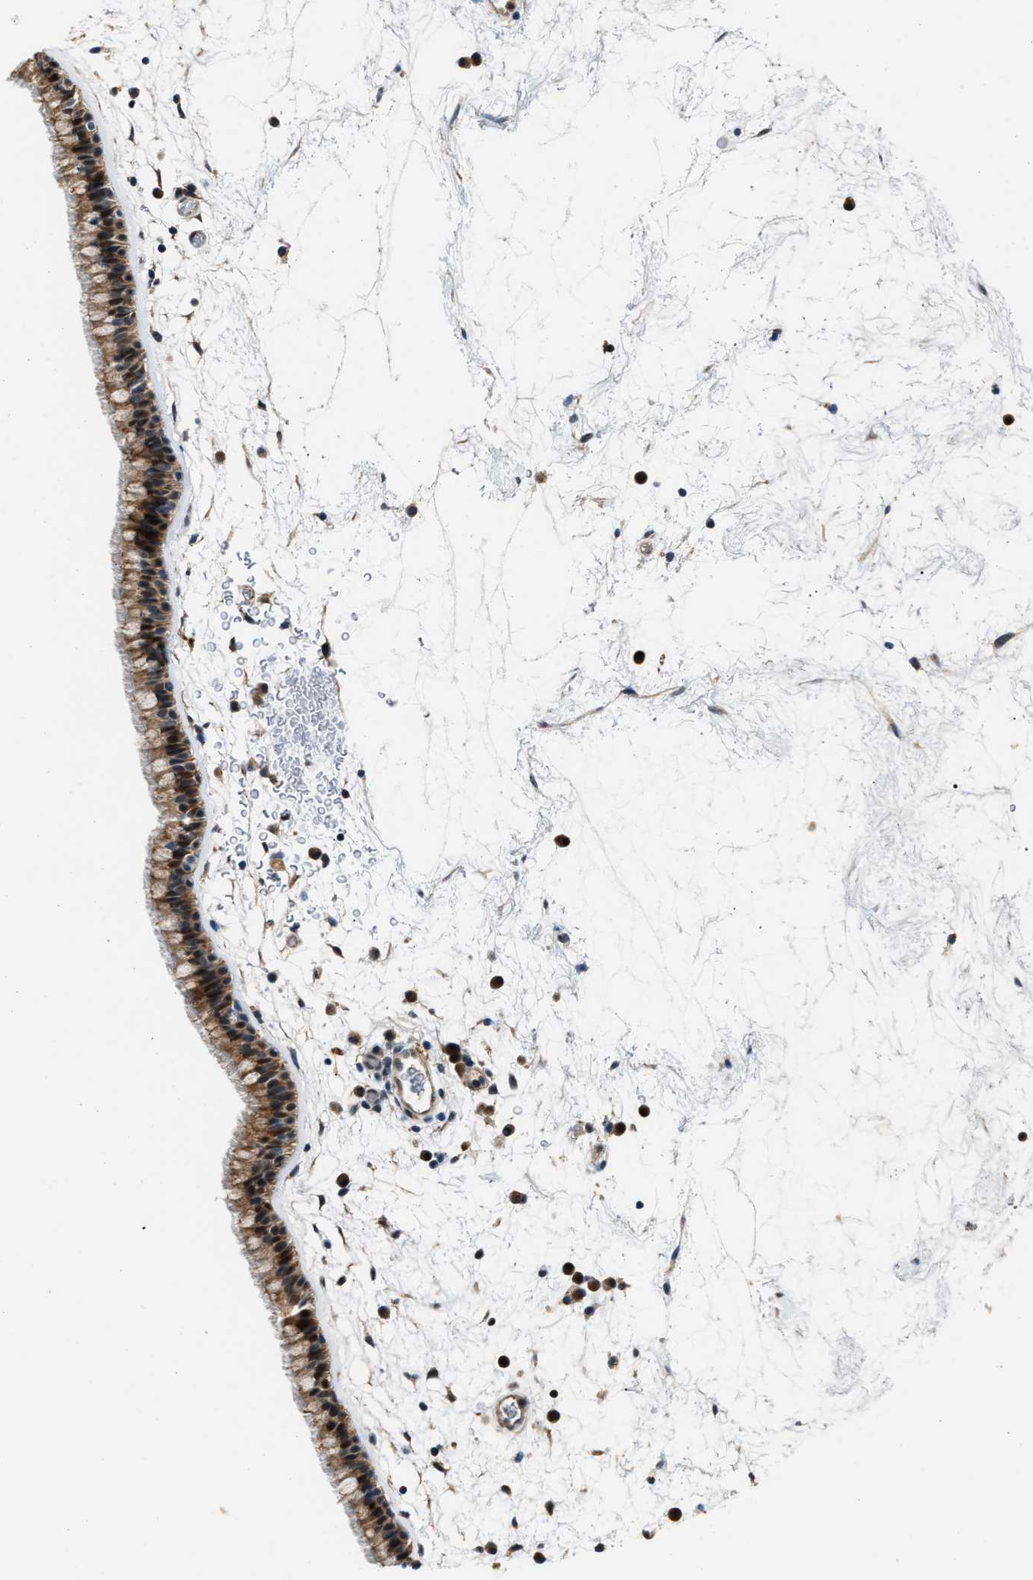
{"staining": {"intensity": "moderate", "quantity": ">75%", "location": "cytoplasmic/membranous,nuclear"}, "tissue": "nasopharynx", "cell_type": "Respiratory epithelial cells", "image_type": "normal", "snomed": [{"axis": "morphology", "description": "Normal tissue, NOS"}, {"axis": "morphology", "description": "Inflammation, NOS"}, {"axis": "topography", "description": "Nasopharynx"}], "caption": "Immunohistochemistry (IHC) (DAB (3,3'-diaminobenzidine)) staining of normal human nasopharynx displays moderate cytoplasmic/membranous,nuclear protein positivity in about >75% of respiratory epithelial cells.", "gene": "PPA1", "patient": {"sex": "male", "age": 48}}